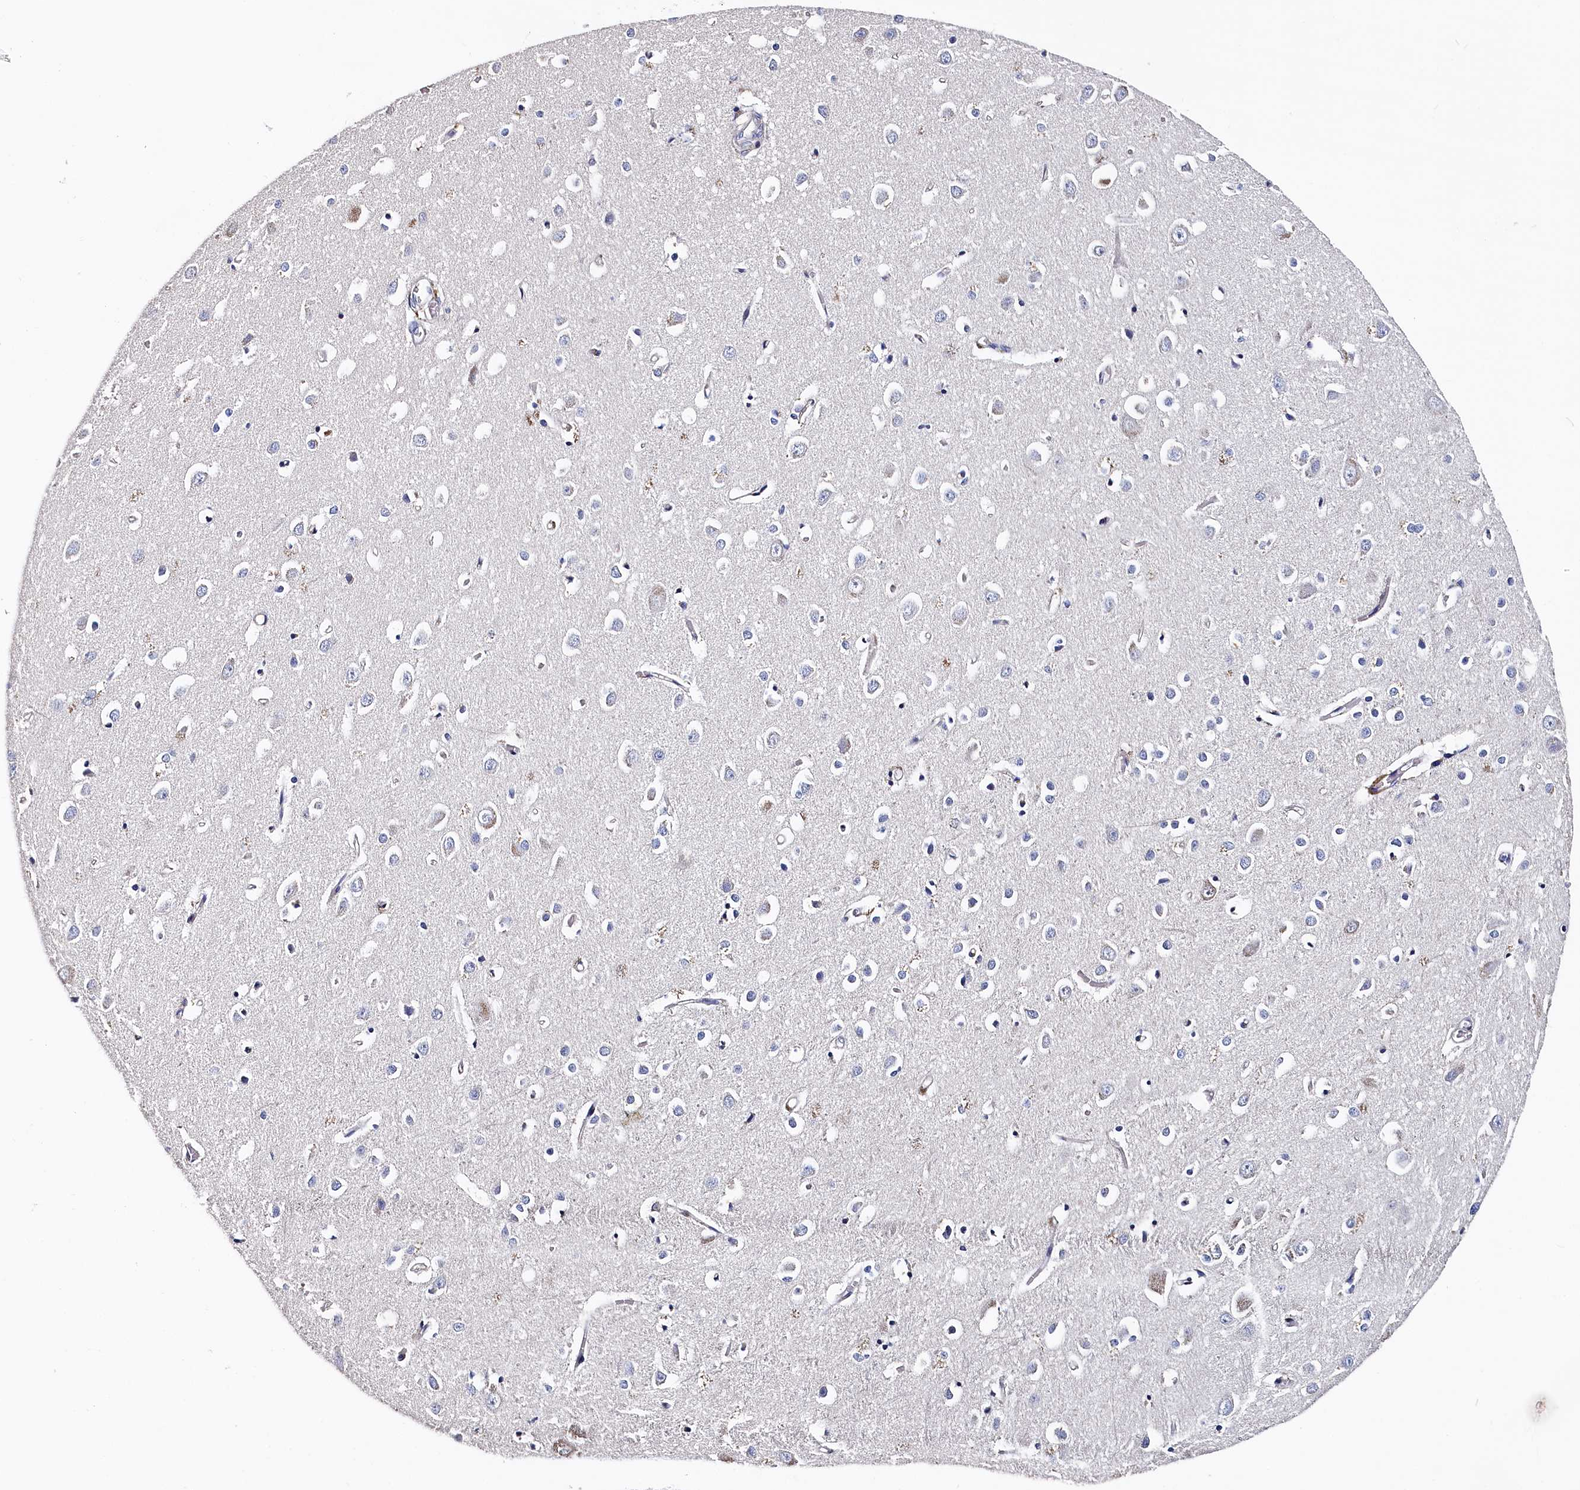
{"staining": {"intensity": "negative", "quantity": "none", "location": "none"}, "tissue": "cerebral cortex", "cell_type": "Endothelial cells", "image_type": "normal", "snomed": [{"axis": "morphology", "description": "Normal tissue, NOS"}, {"axis": "topography", "description": "Cerebral cortex"}], "caption": "IHC image of unremarkable cerebral cortex: cerebral cortex stained with DAB reveals no significant protein positivity in endothelial cells. The staining is performed using DAB (3,3'-diaminobenzidine) brown chromogen with nuclei counter-stained in using hematoxylin.", "gene": "BHMT", "patient": {"sex": "female", "age": 64}}